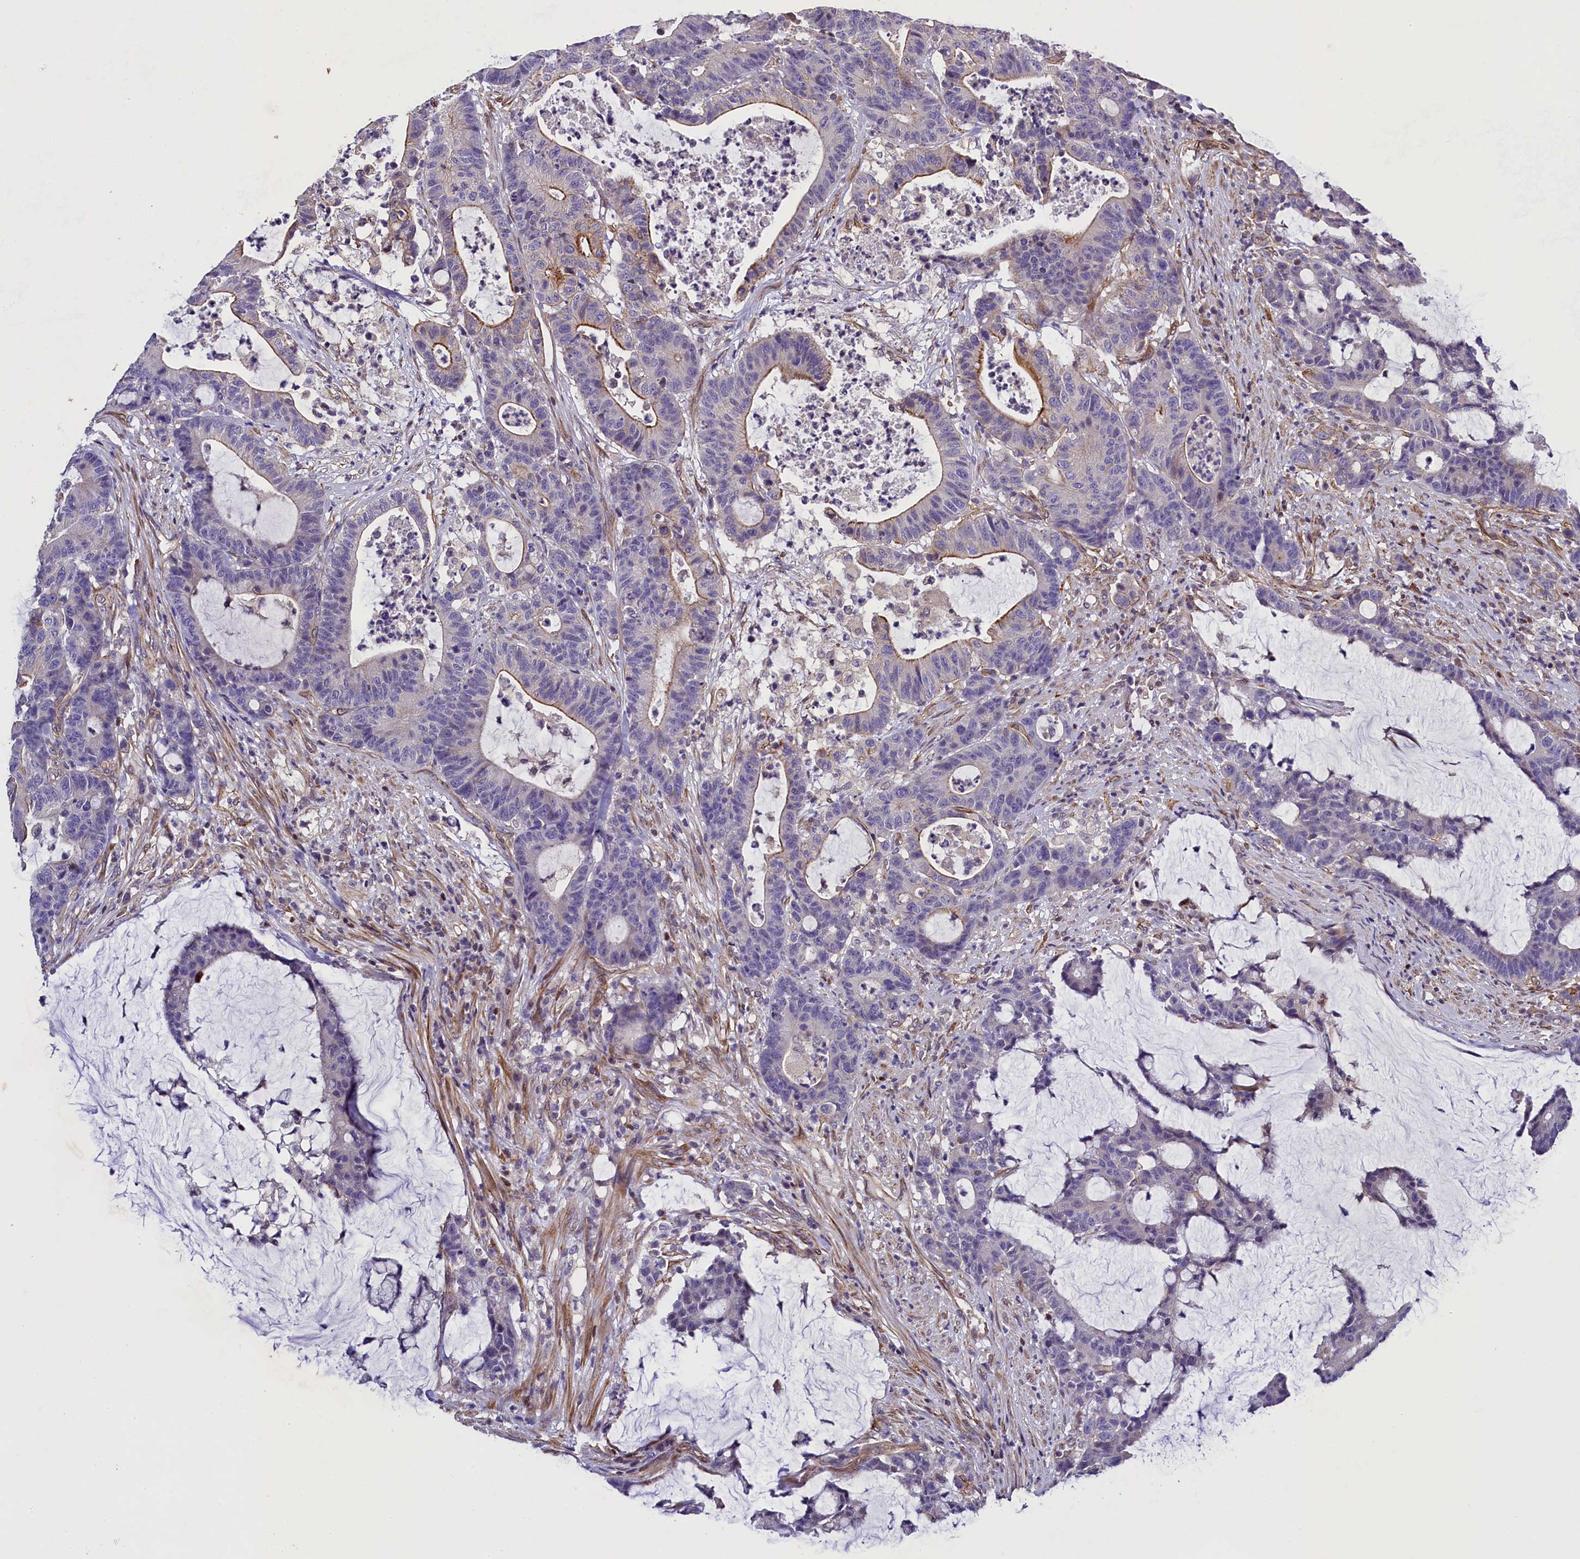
{"staining": {"intensity": "moderate", "quantity": "<25%", "location": "cytoplasmic/membranous"}, "tissue": "colorectal cancer", "cell_type": "Tumor cells", "image_type": "cancer", "snomed": [{"axis": "morphology", "description": "Adenocarcinoma, NOS"}, {"axis": "topography", "description": "Colon"}], "caption": "Tumor cells display moderate cytoplasmic/membranous positivity in approximately <25% of cells in colorectal adenocarcinoma.", "gene": "SP4", "patient": {"sex": "female", "age": 84}}